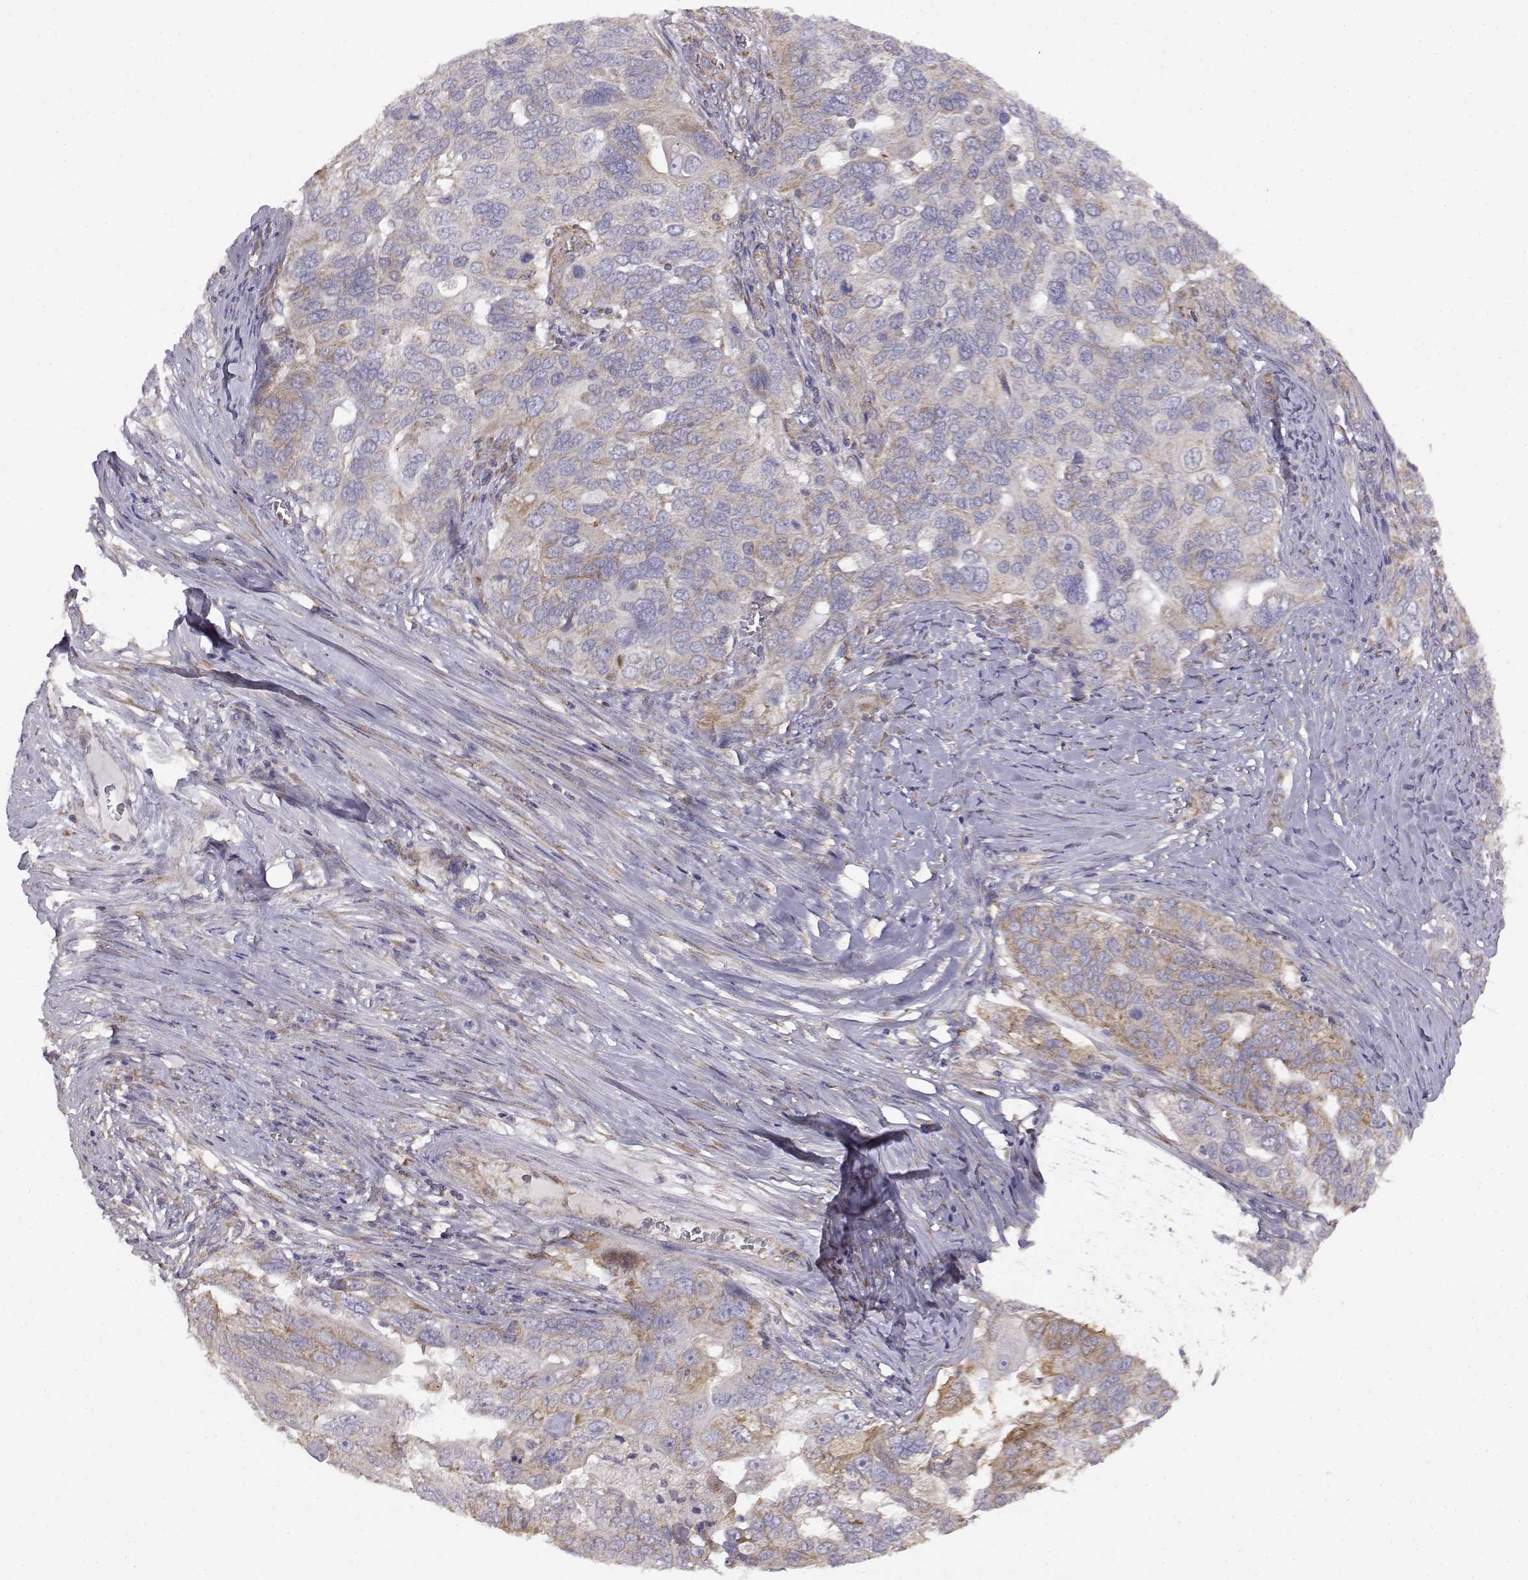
{"staining": {"intensity": "weak", "quantity": "<25%", "location": "cytoplasmic/membranous"}, "tissue": "ovarian cancer", "cell_type": "Tumor cells", "image_type": "cancer", "snomed": [{"axis": "morphology", "description": "Carcinoma, endometroid"}, {"axis": "topography", "description": "Soft tissue"}, {"axis": "topography", "description": "Ovary"}], "caption": "IHC of human ovarian cancer demonstrates no staining in tumor cells. (DAB immunohistochemistry with hematoxylin counter stain).", "gene": "DDC", "patient": {"sex": "female", "age": 52}}